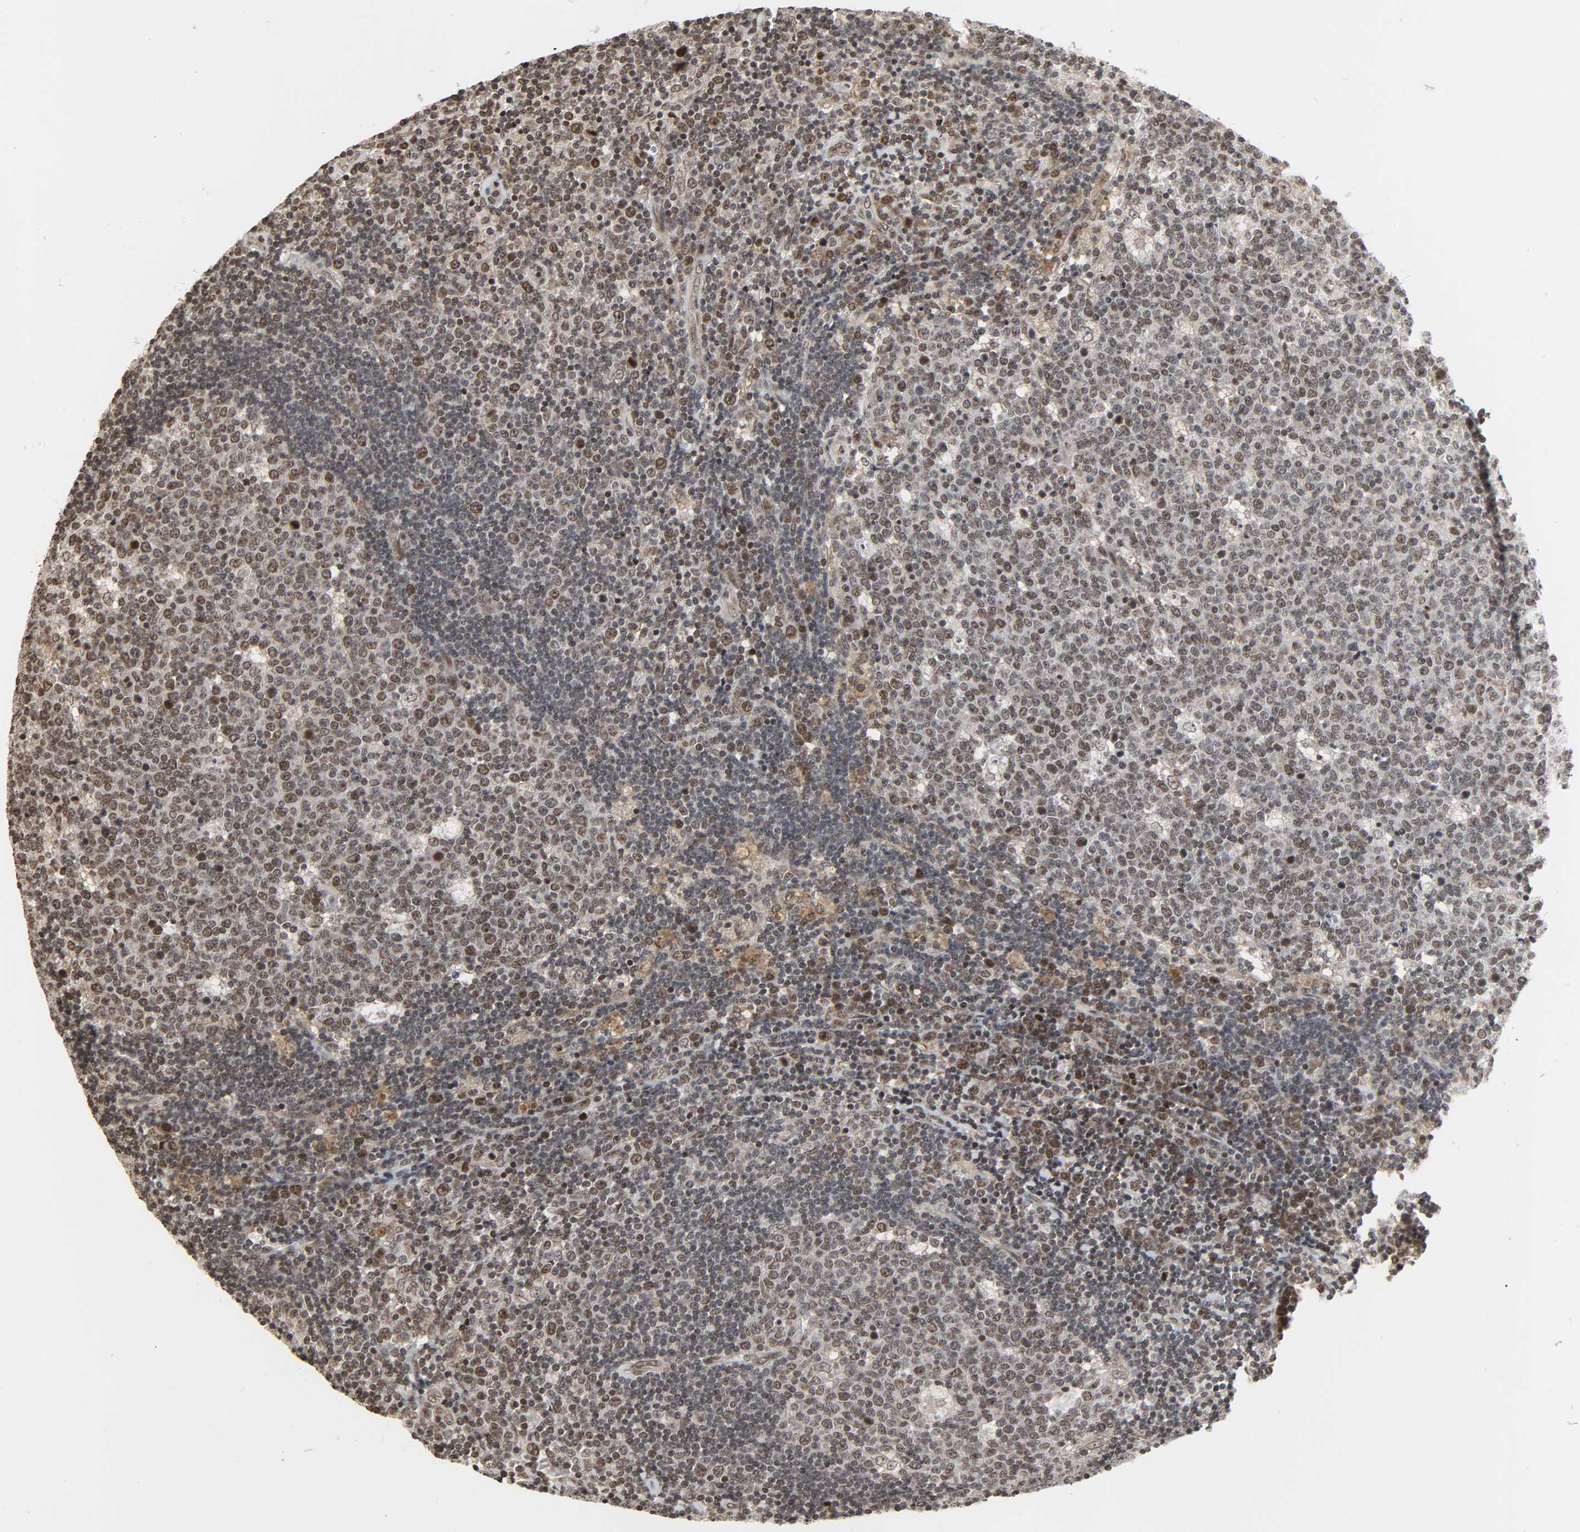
{"staining": {"intensity": "moderate", "quantity": "25%-75%", "location": "nuclear"}, "tissue": "lymph node", "cell_type": "Germinal center cells", "image_type": "normal", "snomed": [{"axis": "morphology", "description": "Normal tissue, NOS"}, {"axis": "topography", "description": "Lymph node"}, {"axis": "topography", "description": "Salivary gland"}], "caption": "Immunohistochemistry (DAB (3,3'-diaminobenzidine)) staining of benign human lymph node shows moderate nuclear protein expression in about 25%-75% of germinal center cells.", "gene": "XRCC1", "patient": {"sex": "male", "age": 8}}